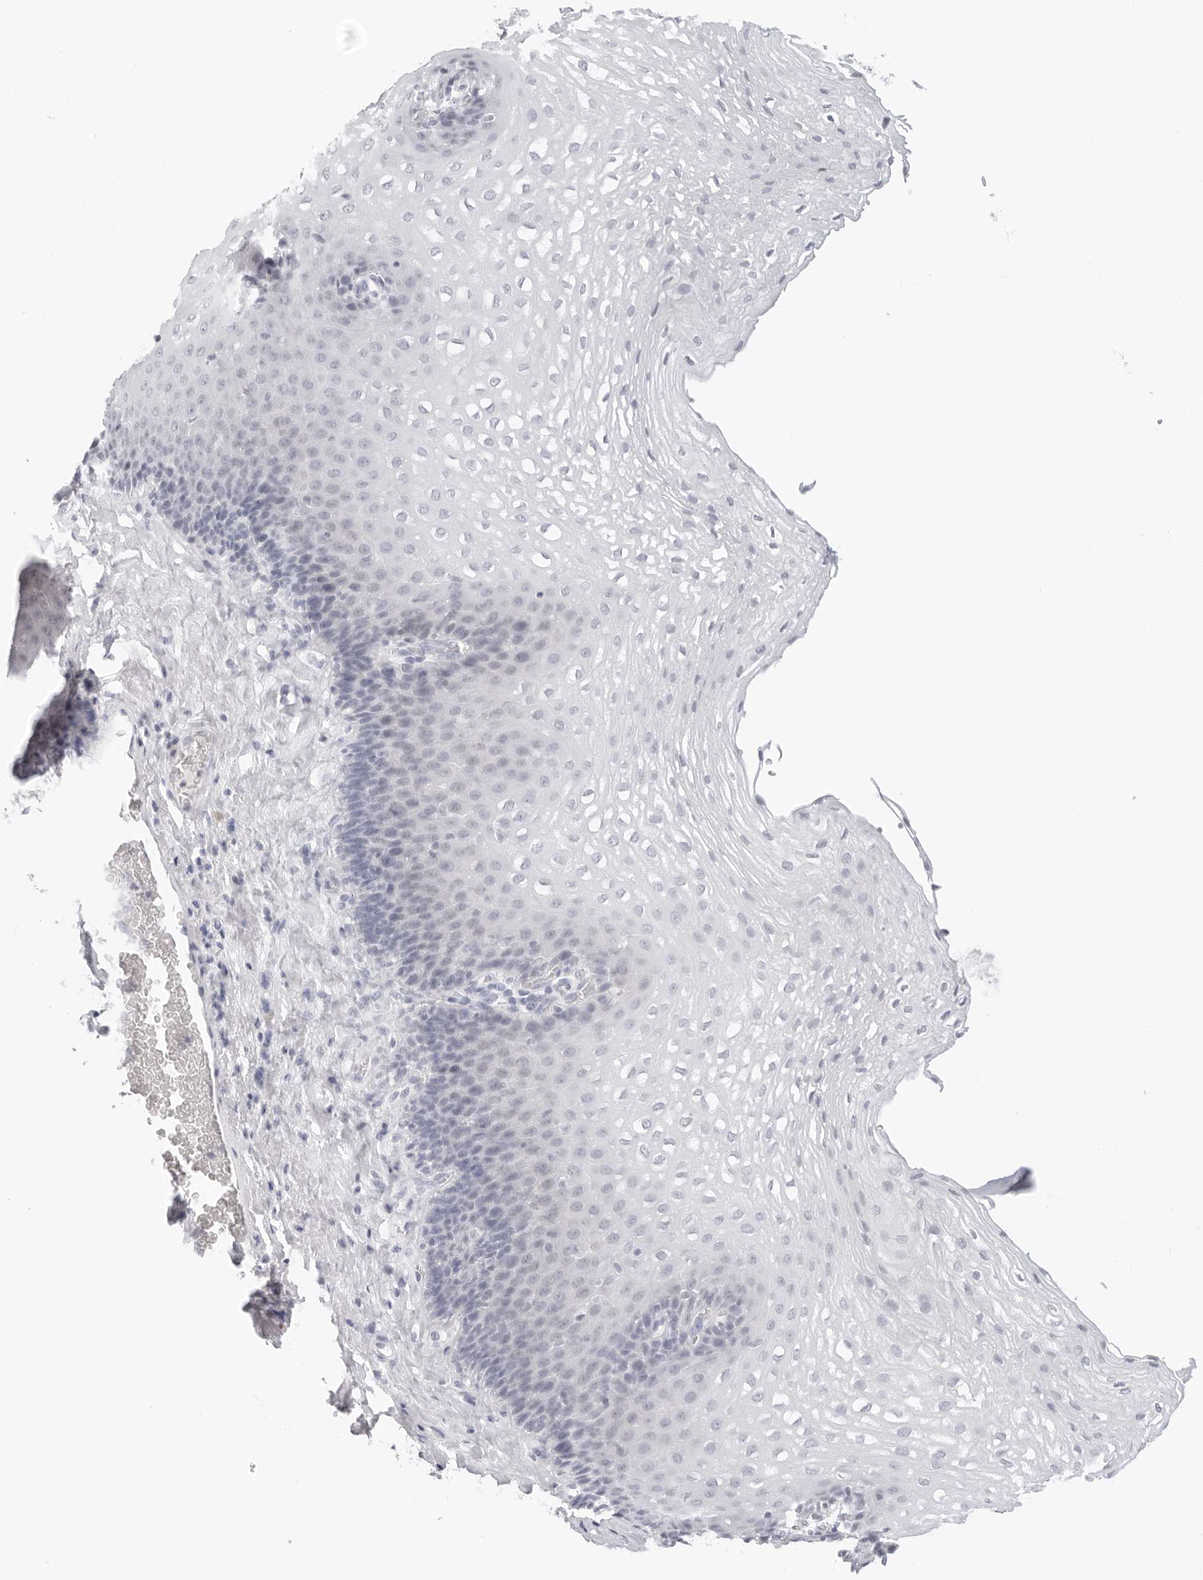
{"staining": {"intensity": "negative", "quantity": "none", "location": "none"}, "tissue": "esophagus", "cell_type": "Squamous epithelial cells", "image_type": "normal", "snomed": [{"axis": "morphology", "description": "Normal tissue, NOS"}, {"axis": "topography", "description": "Esophagus"}], "caption": "This is a image of immunohistochemistry staining of normal esophagus, which shows no expression in squamous epithelial cells. The staining was performed using DAB (3,3'-diaminobenzidine) to visualize the protein expression in brown, while the nuclei were stained in blue with hematoxylin (Magnification: 20x).", "gene": "EDN2", "patient": {"sex": "female", "age": 66}}